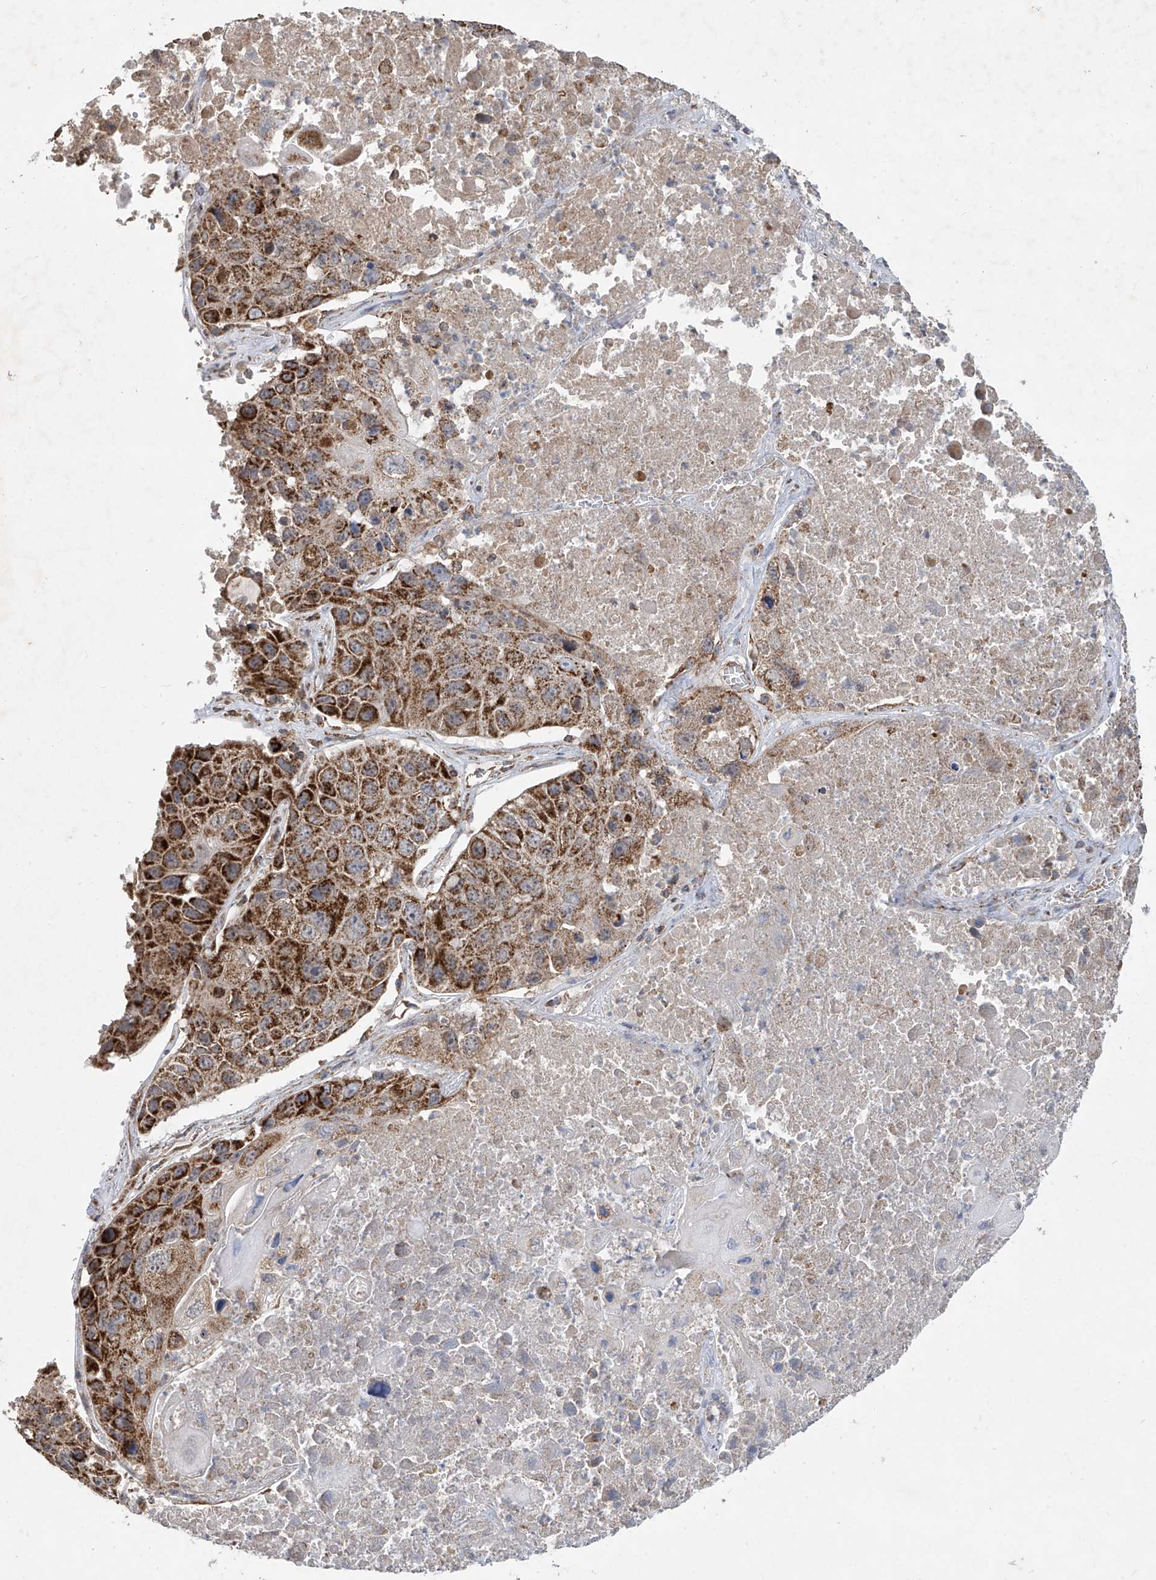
{"staining": {"intensity": "strong", "quantity": ">75%", "location": "cytoplasmic/membranous"}, "tissue": "lung cancer", "cell_type": "Tumor cells", "image_type": "cancer", "snomed": [{"axis": "morphology", "description": "Squamous cell carcinoma, NOS"}, {"axis": "topography", "description": "Lung"}], "caption": "Tumor cells display strong cytoplasmic/membranous positivity in approximately >75% of cells in lung cancer (squamous cell carcinoma).", "gene": "UQCC1", "patient": {"sex": "male", "age": 61}}